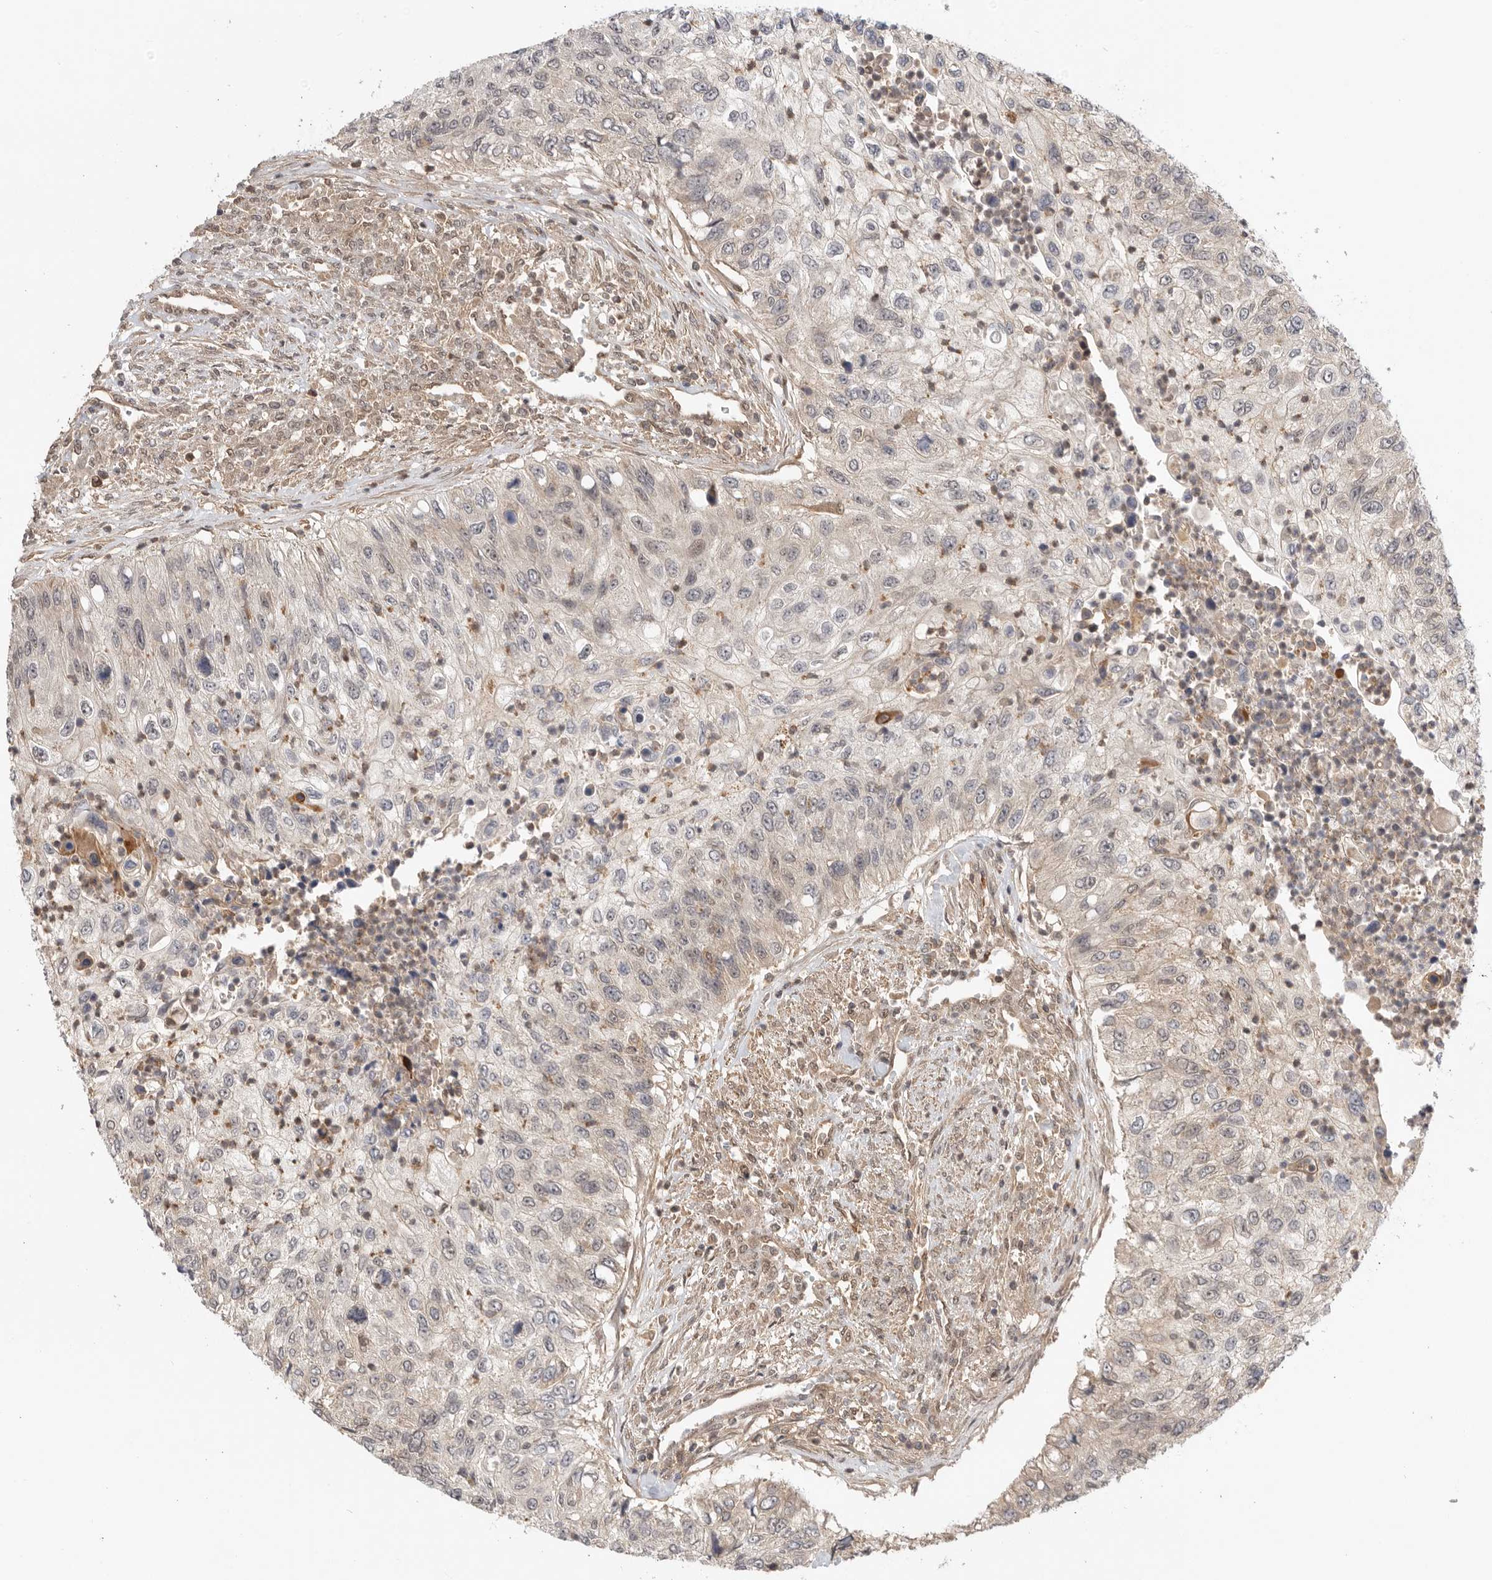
{"staining": {"intensity": "weak", "quantity": "<25%", "location": "nuclear"}, "tissue": "urothelial cancer", "cell_type": "Tumor cells", "image_type": "cancer", "snomed": [{"axis": "morphology", "description": "Urothelial carcinoma, High grade"}, {"axis": "topography", "description": "Urinary bladder"}], "caption": "This is an immunohistochemistry histopathology image of human urothelial cancer. There is no expression in tumor cells.", "gene": "DCAF8", "patient": {"sex": "female", "age": 60}}